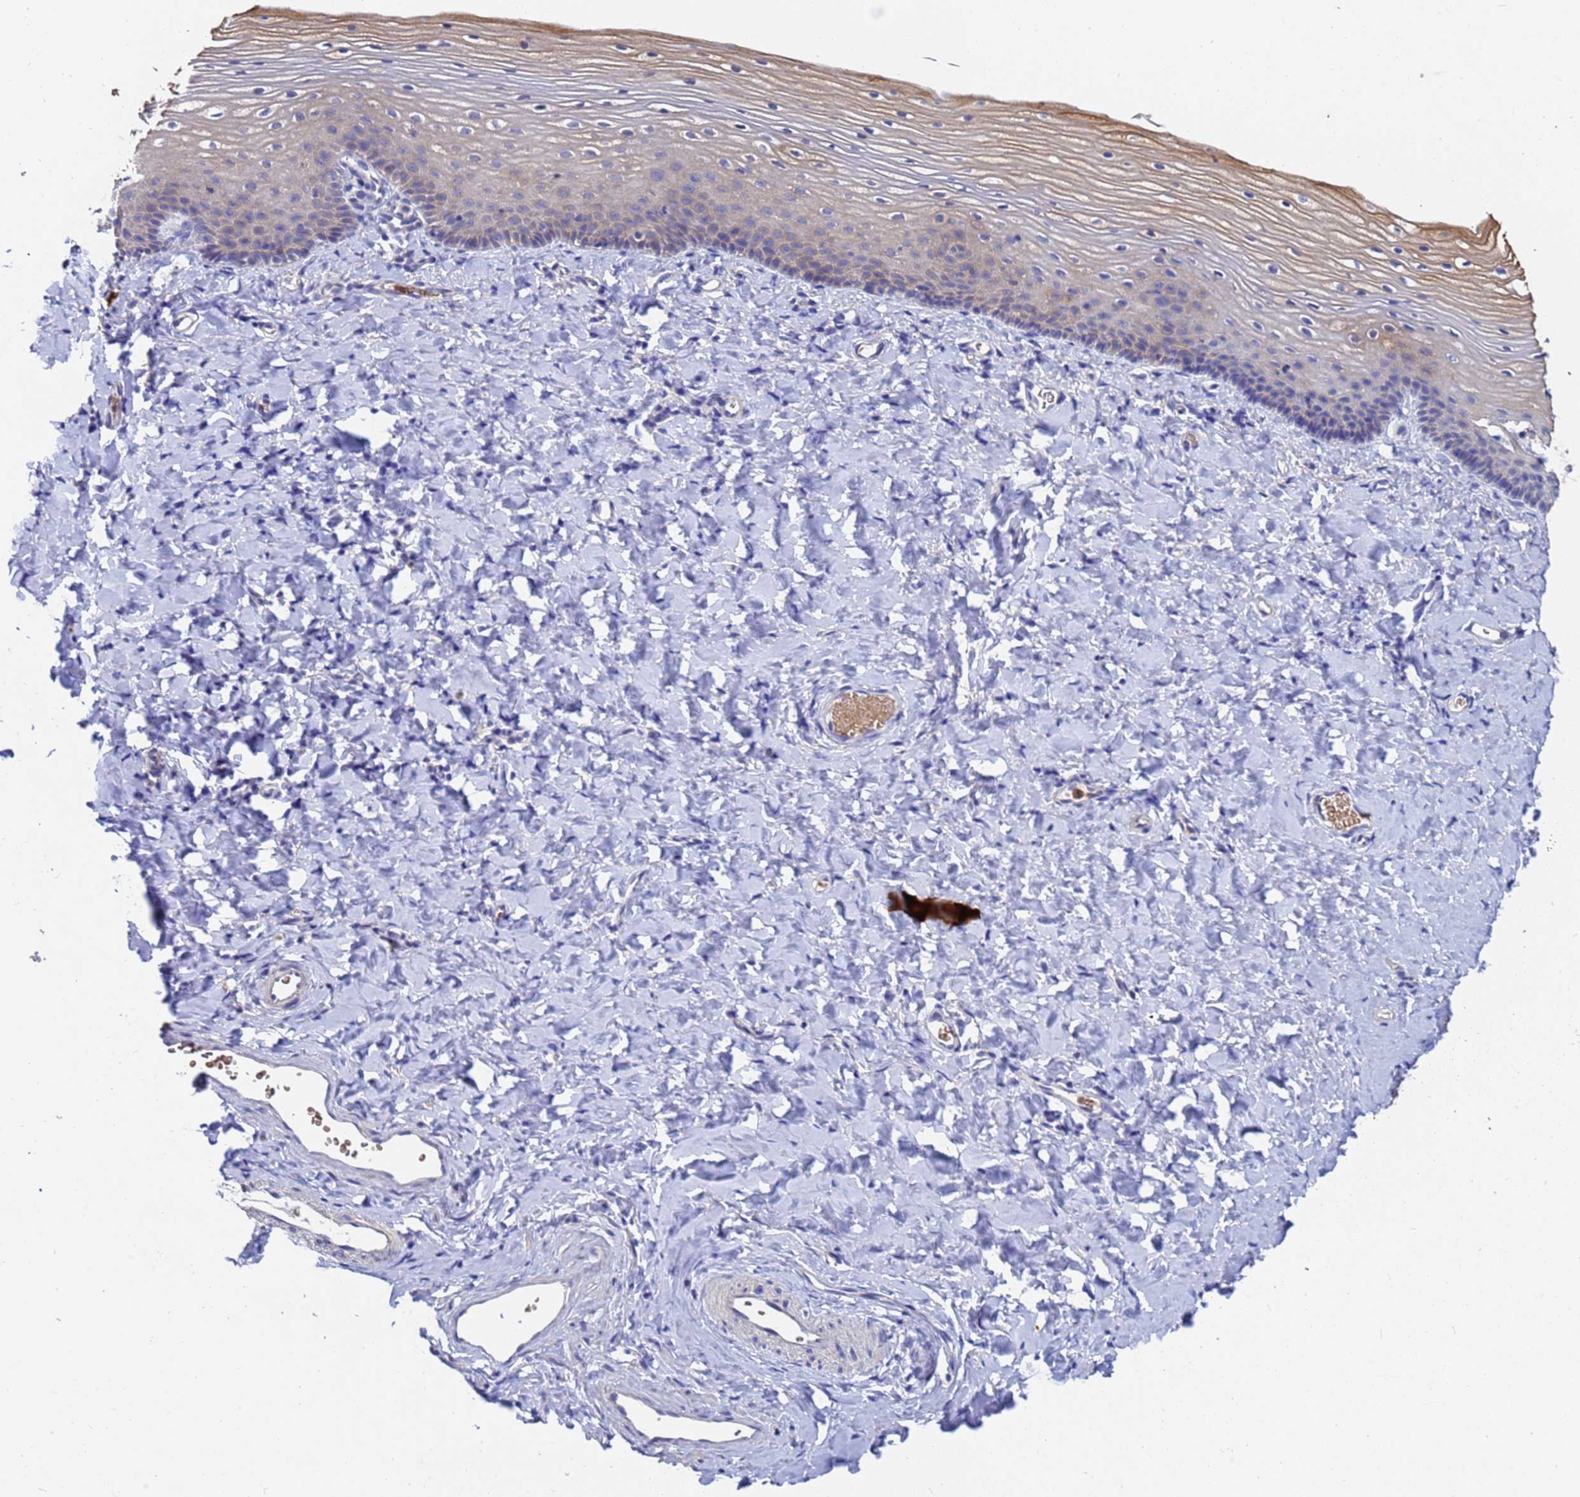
{"staining": {"intensity": "weak", "quantity": "<25%", "location": "cytoplasmic/membranous"}, "tissue": "vagina", "cell_type": "Squamous epithelial cells", "image_type": "normal", "snomed": [{"axis": "morphology", "description": "Normal tissue, NOS"}, {"axis": "topography", "description": "Vagina"}], "caption": "Vagina stained for a protein using immunohistochemistry (IHC) reveals no expression squamous epithelial cells.", "gene": "TTLL11", "patient": {"sex": "female", "age": 60}}